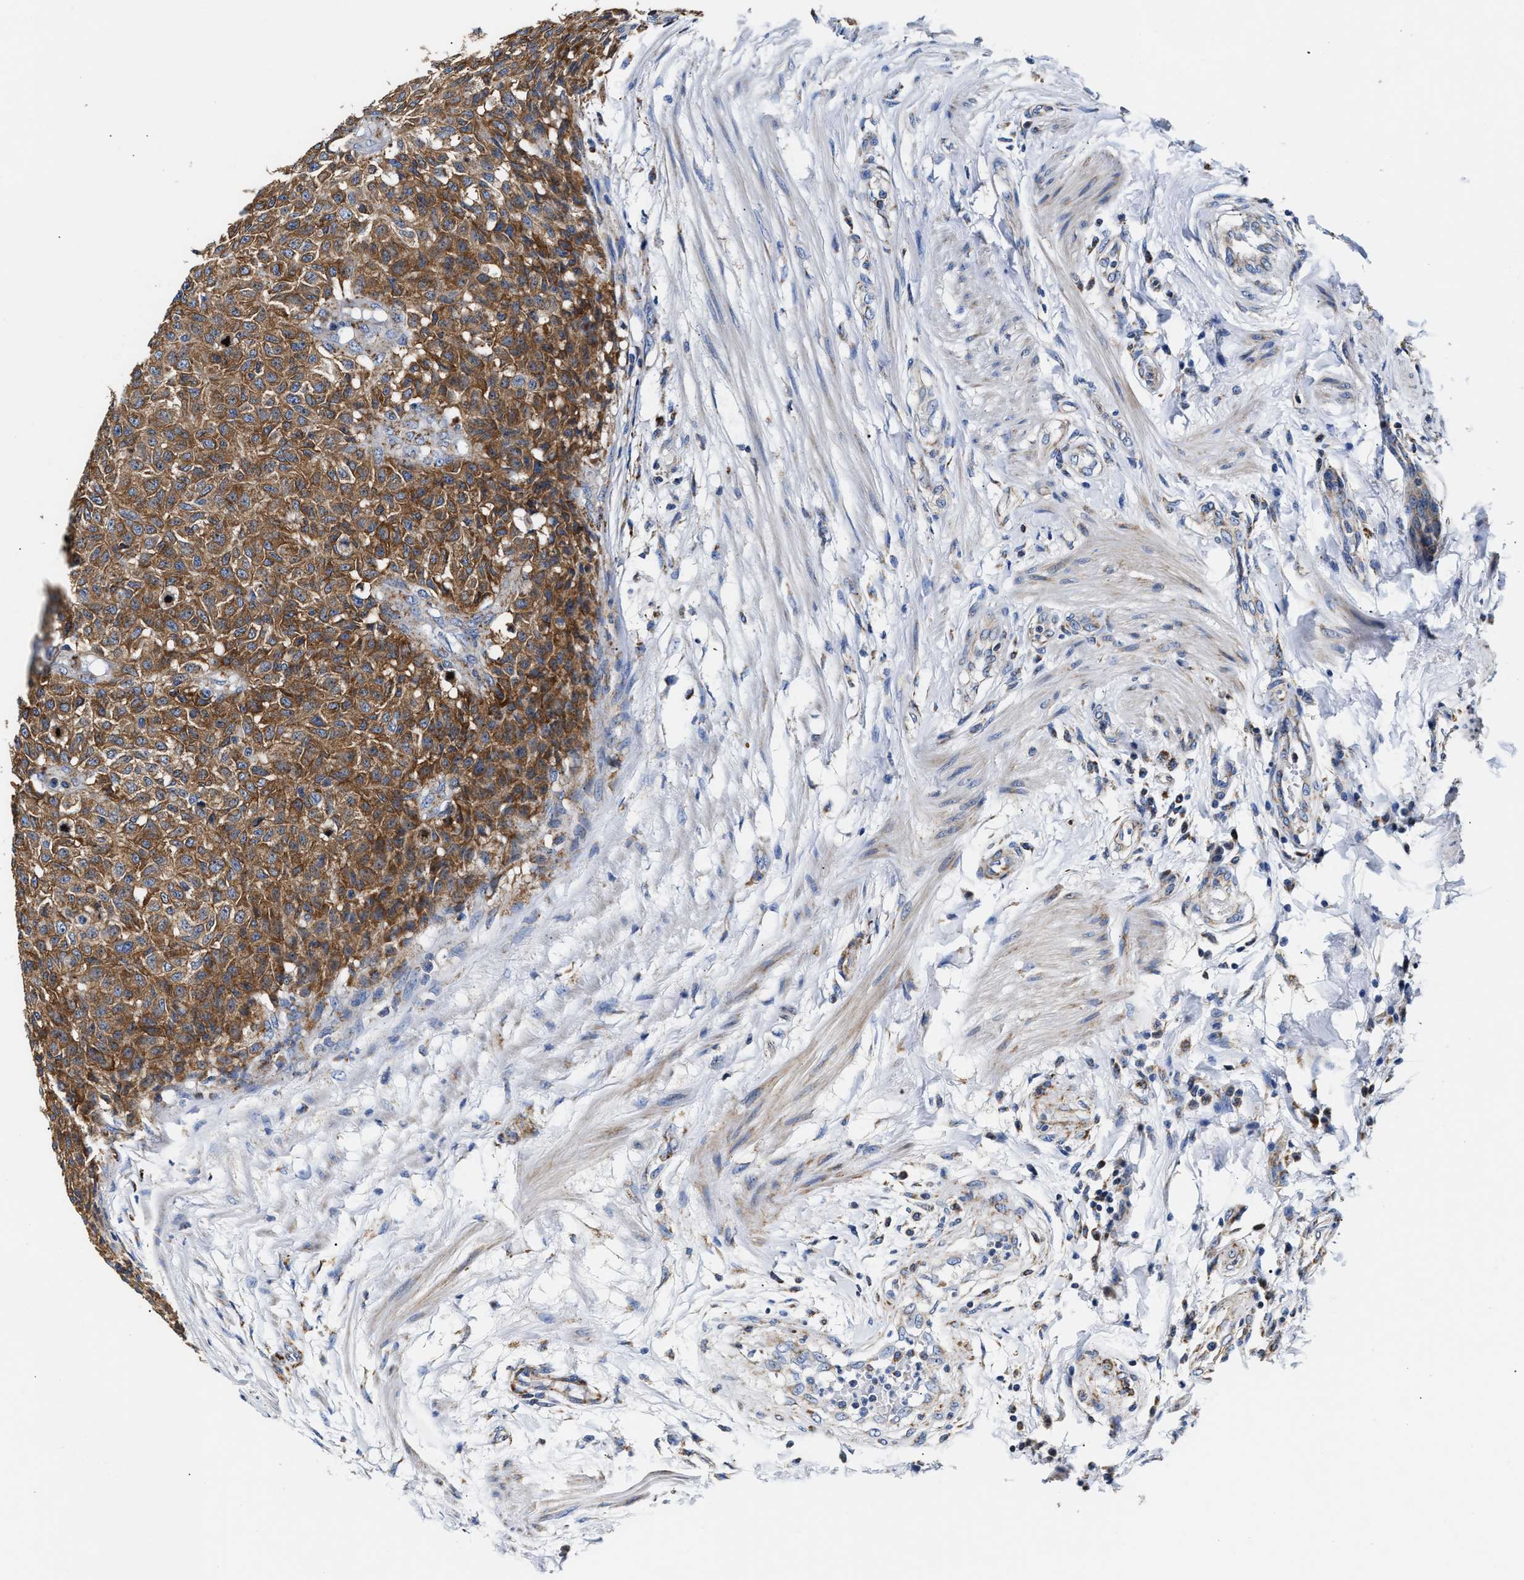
{"staining": {"intensity": "strong", "quantity": ">75%", "location": "cytoplasmic/membranous"}, "tissue": "testis cancer", "cell_type": "Tumor cells", "image_type": "cancer", "snomed": [{"axis": "morphology", "description": "Seminoma, NOS"}, {"axis": "topography", "description": "Testis"}], "caption": "Seminoma (testis) stained for a protein demonstrates strong cytoplasmic/membranous positivity in tumor cells.", "gene": "ACADVL", "patient": {"sex": "male", "age": 59}}